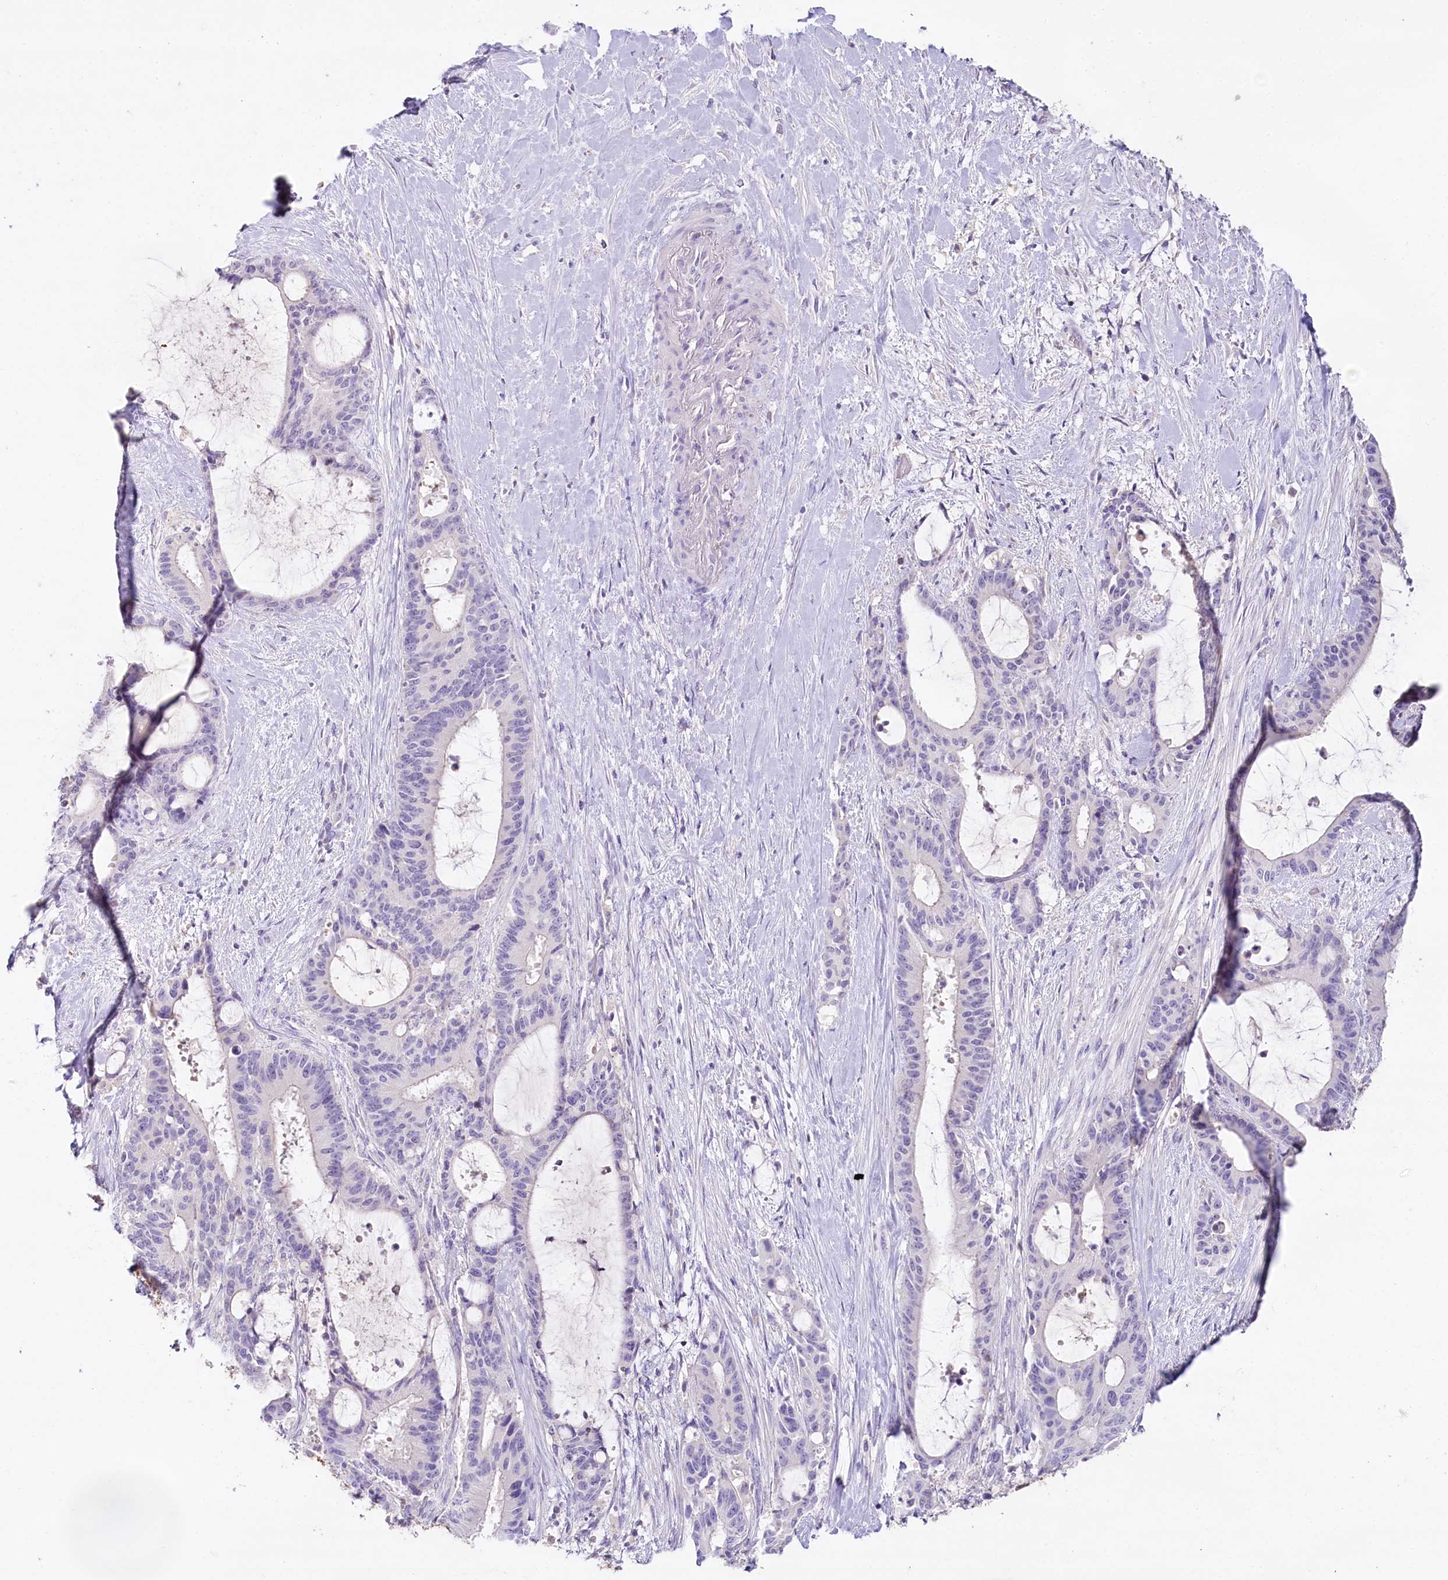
{"staining": {"intensity": "negative", "quantity": "none", "location": "none"}, "tissue": "liver cancer", "cell_type": "Tumor cells", "image_type": "cancer", "snomed": [{"axis": "morphology", "description": "Normal tissue, NOS"}, {"axis": "morphology", "description": "Cholangiocarcinoma"}, {"axis": "topography", "description": "Liver"}, {"axis": "topography", "description": "Peripheral nerve tissue"}], "caption": "IHC micrograph of human liver cholangiocarcinoma stained for a protein (brown), which demonstrates no expression in tumor cells.", "gene": "HPD", "patient": {"sex": "female", "age": 73}}